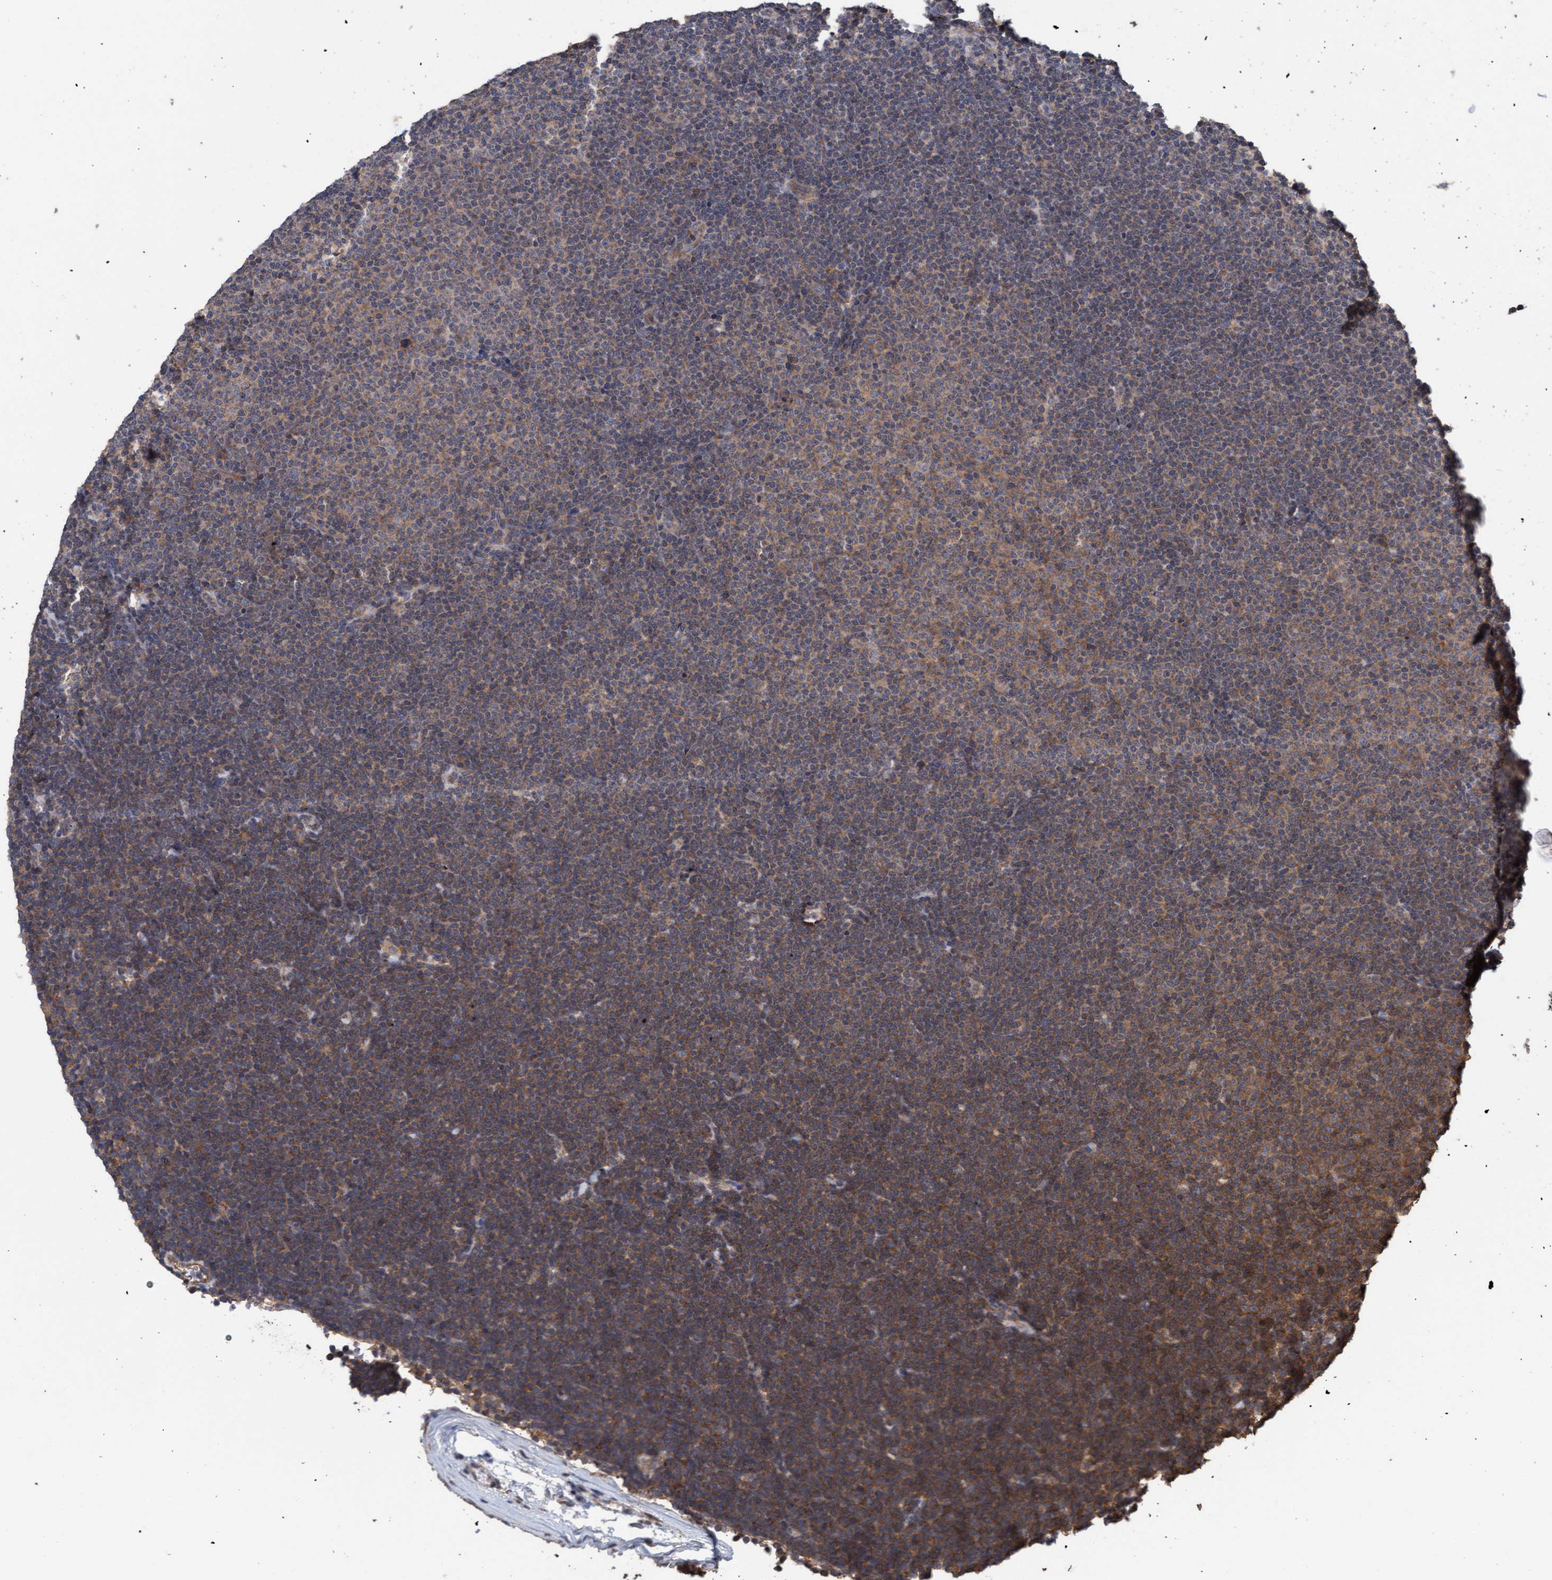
{"staining": {"intensity": "moderate", "quantity": ">75%", "location": "cytoplasmic/membranous"}, "tissue": "lymphoma", "cell_type": "Tumor cells", "image_type": "cancer", "snomed": [{"axis": "morphology", "description": "Malignant lymphoma, non-Hodgkin's type, Low grade"}, {"axis": "topography", "description": "Lymph node"}], "caption": "Immunohistochemical staining of human malignant lymphoma, non-Hodgkin's type (low-grade) exhibits medium levels of moderate cytoplasmic/membranous protein expression in approximately >75% of tumor cells.", "gene": "FXR2", "patient": {"sex": "female", "age": 53}}